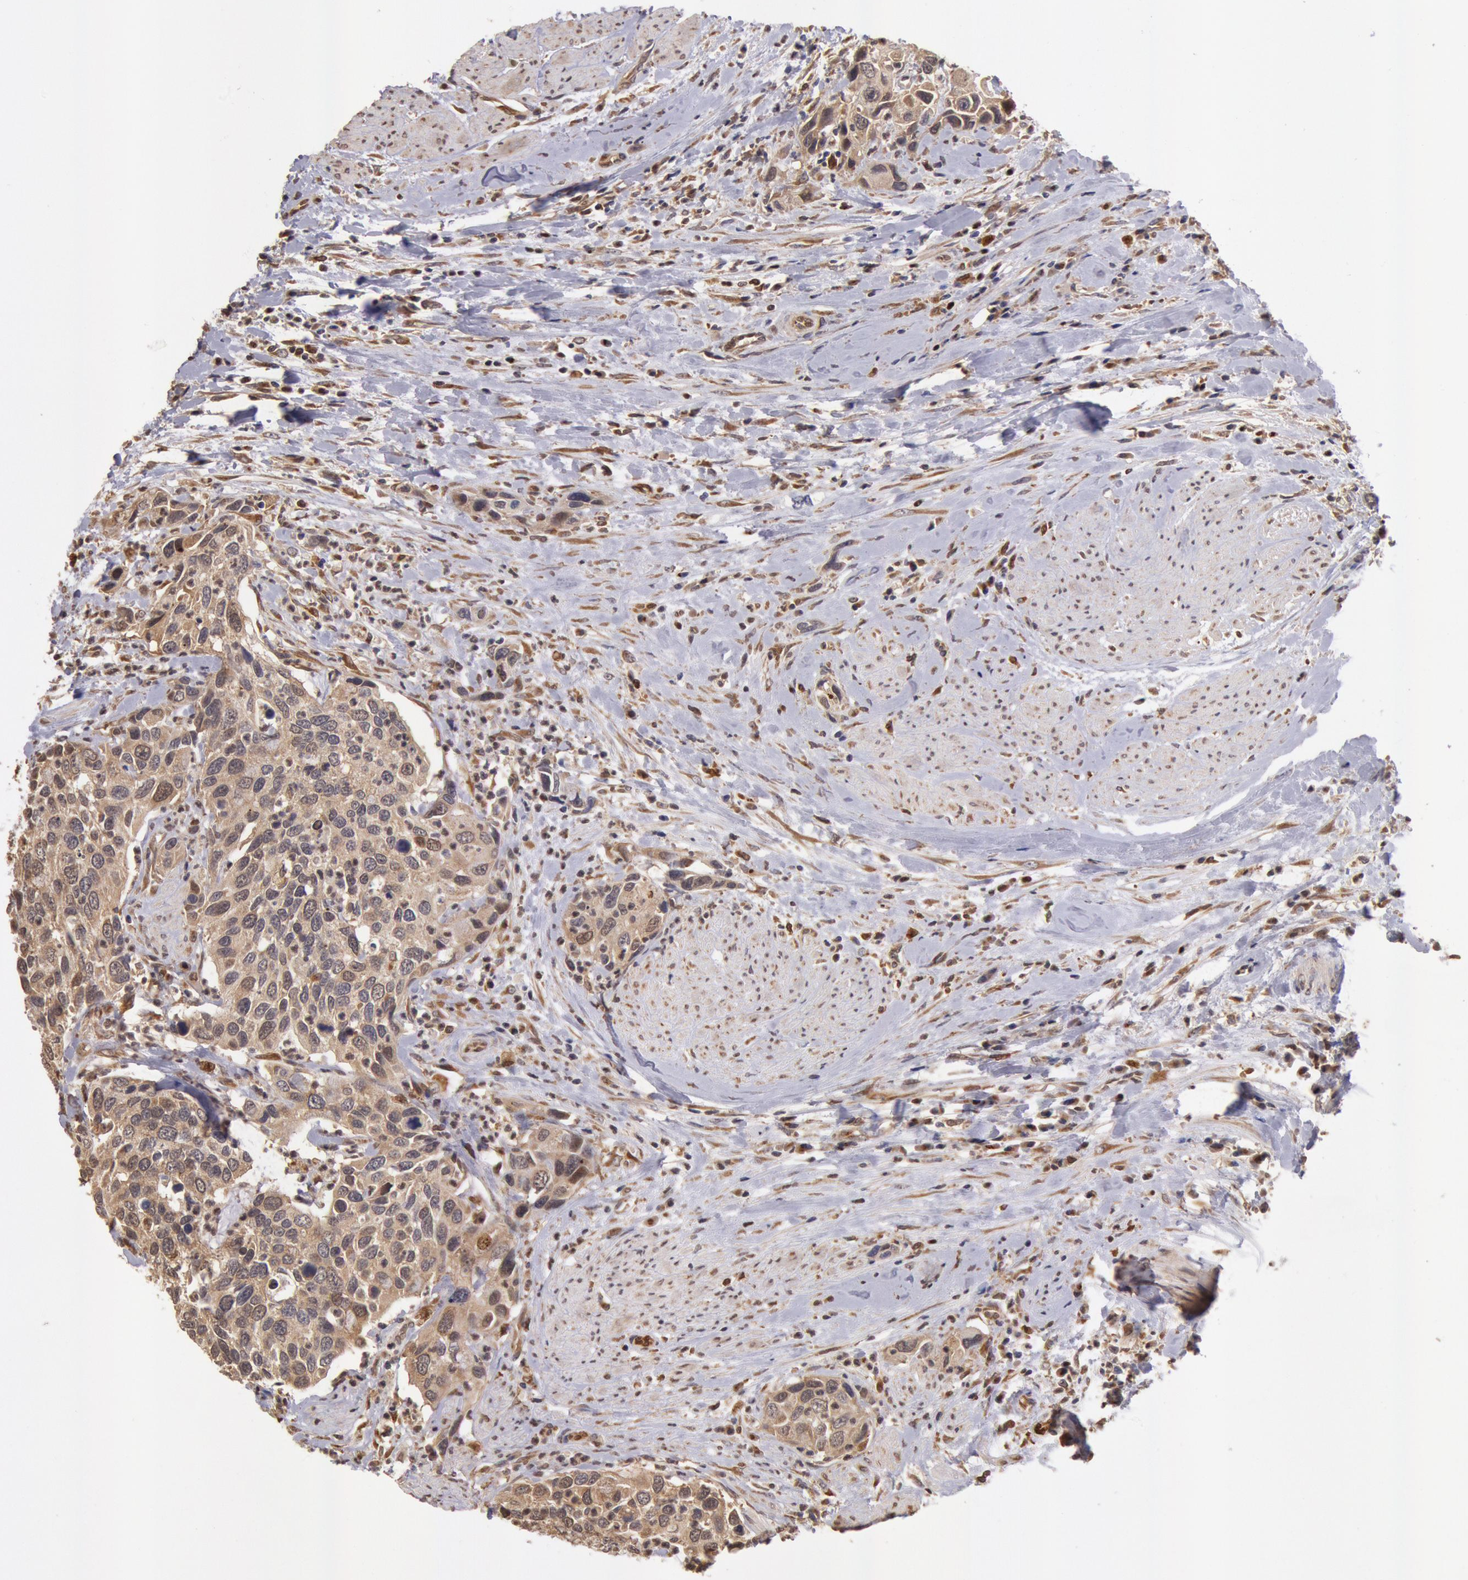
{"staining": {"intensity": "moderate", "quantity": ">75%", "location": "cytoplasmic/membranous"}, "tissue": "urothelial cancer", "cell_type": "Tumor cells", "image_type": "cancer", "snomed": [{"axis": "morphology", "description": "Urothelial carcinoma, High grade"}, {"axis": "topography", "description": "Urinary bladder"}], "caption": "Approximately >75% of tumor cells in urothelial cancer demonstrate moderate cytoplasmic/membranous protein positivity as visualized by brown immunohistochemical staining.", "gene": "COMT", "patient": {"sex": "male", "age": 66}}